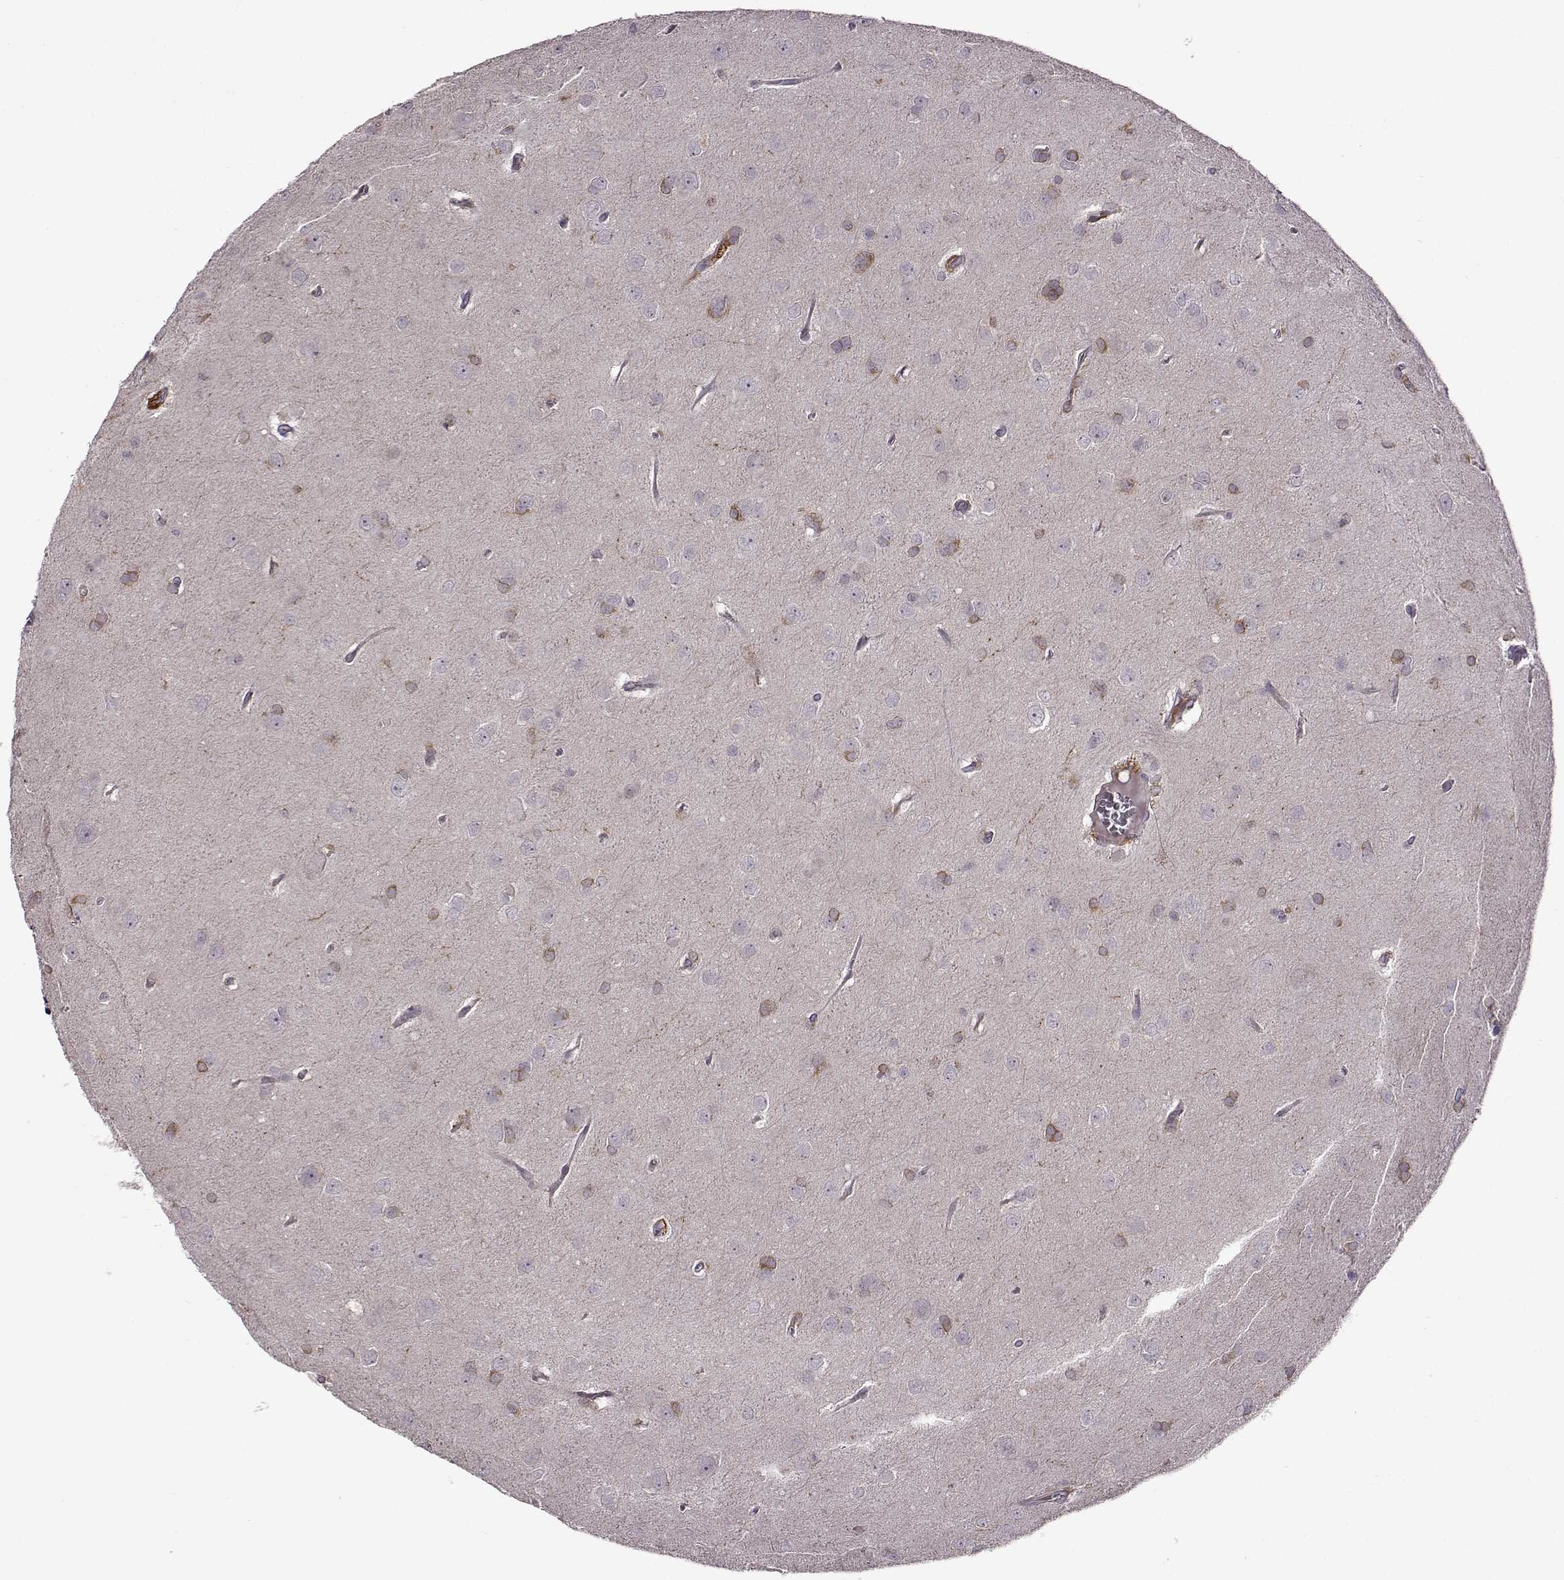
{"staining": {"intensity": "weak", "quantity": ">75%", "location": "cytoplasmic/membranous"}, "tissue": "glioma", "cell_type": "Tumor cells", "image_type": "cancer", "snomed": [{"axis": "morphology", "description": "Glioma, malignant, Low grade"}, {"axis": "topography", "description": "Brain"}], "caption": "A micrograph of glioma stained for a protein reveals weak cytoplasmic/membranous brown staining in tumor cells.", "gene": "MTSS1", "patient": {"sex": "male", "age": 58}}